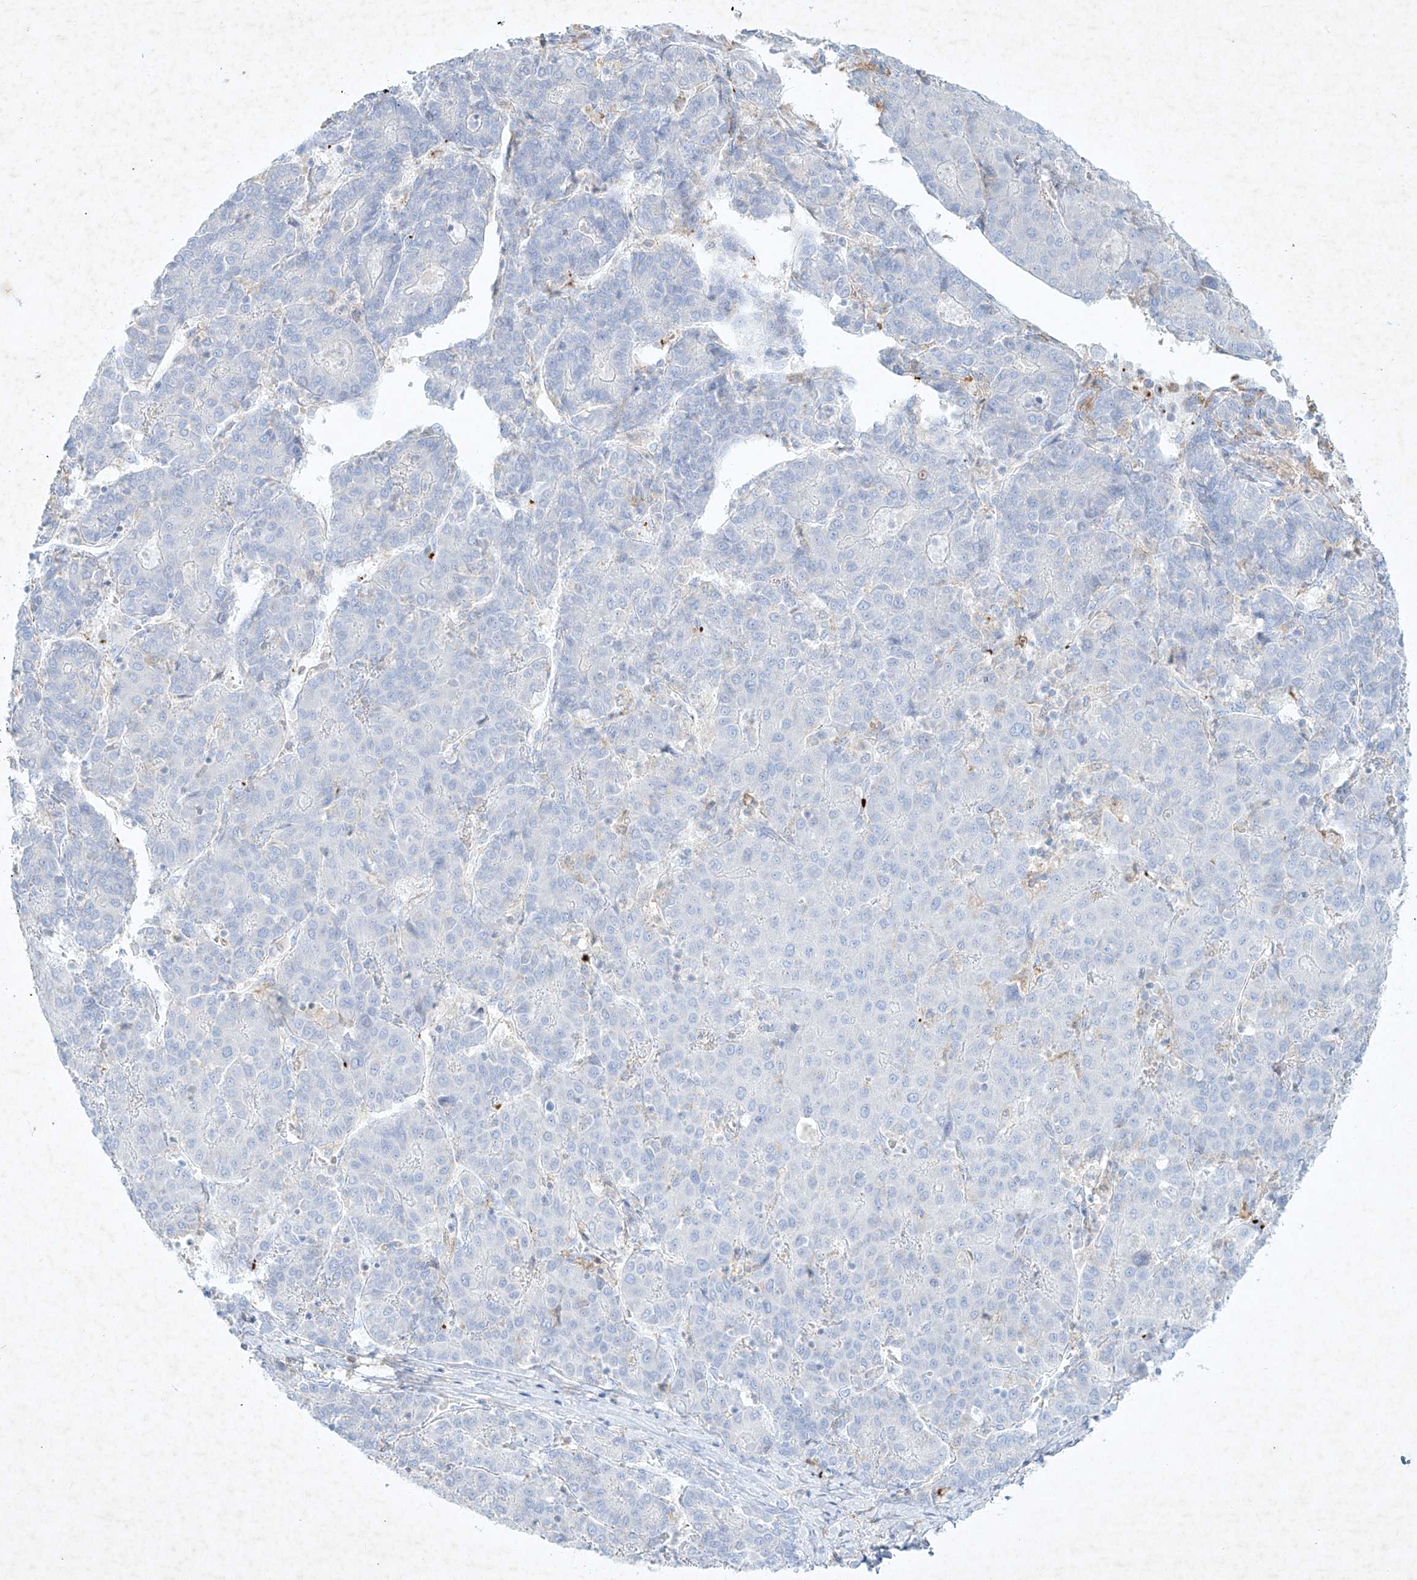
{"staining": {"intensity": "negative", "quantity": "none", "location": "none"}, "tissue": "liver cancer", "cell_type": "Tumor cells", "image_type": "cancer", "snomed": [{"axis": "morphology", "description": "Carcinoma, Hepatocellular, NOS"}, {"axis": "topography", "description": "Liver"}], "caption": "The micrograph displays no staining of tumor cells in liver cancer (hepatocellular carcinoma).", "gene": "PLEK", "patient": {"sex": "male", "age": 65}}